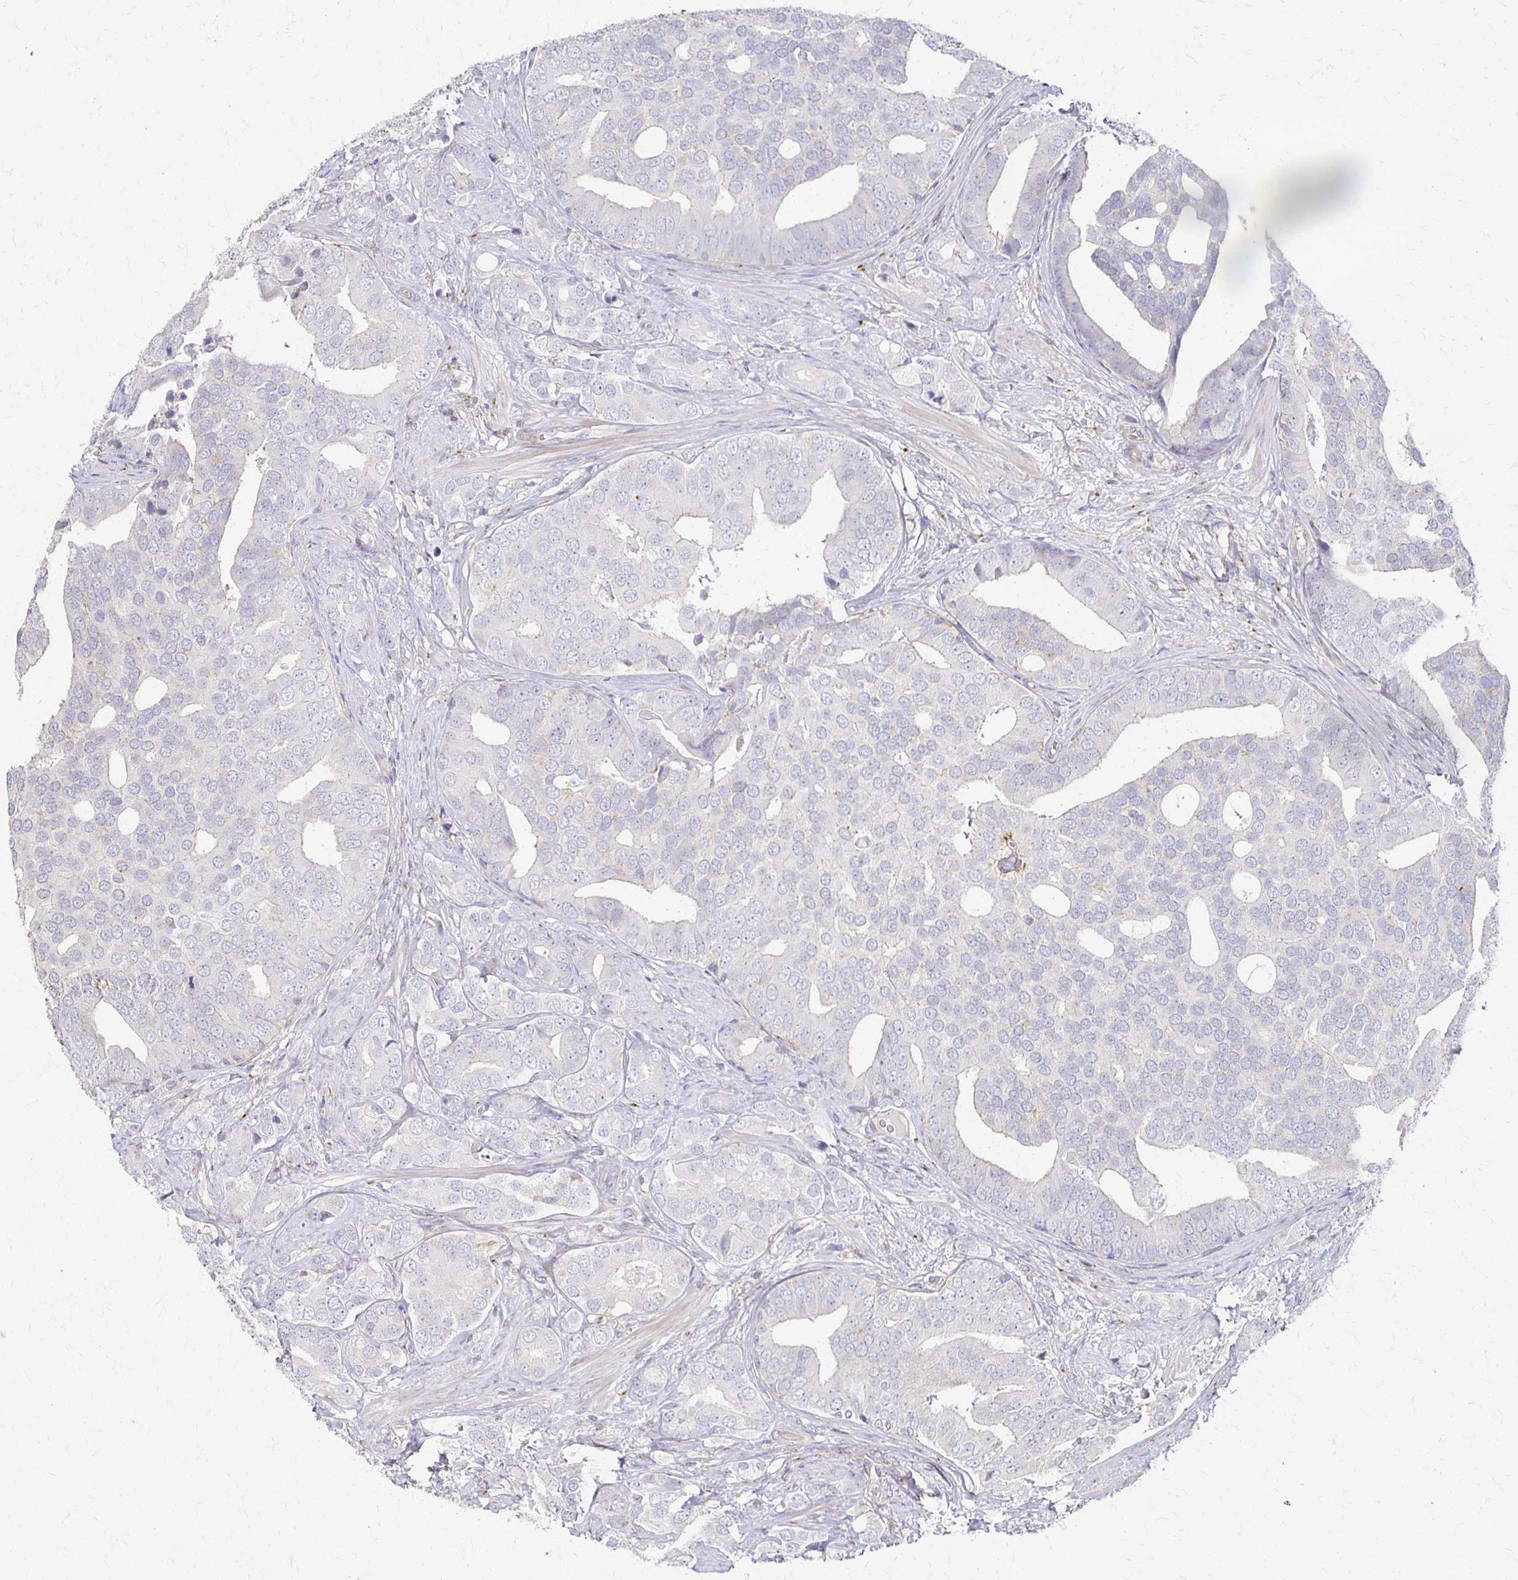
{"staining": {"intensity": "negative", "quantity": "none", "location": "none"}, "tissue": "prostate cancer", "cell_type": "Tumor cells", "image_type": "cancer", "snomed": [{"axis": "morphology", "description": "Adenocarcinoma, High grade"}, {"axis": "topography", "description": "Prostate"}], "caption": "Tumor cells show no significant protein staining in prostate cancer.", "gene": "C1QTNF7", "patient": {"sex": "male", "age": 62}}